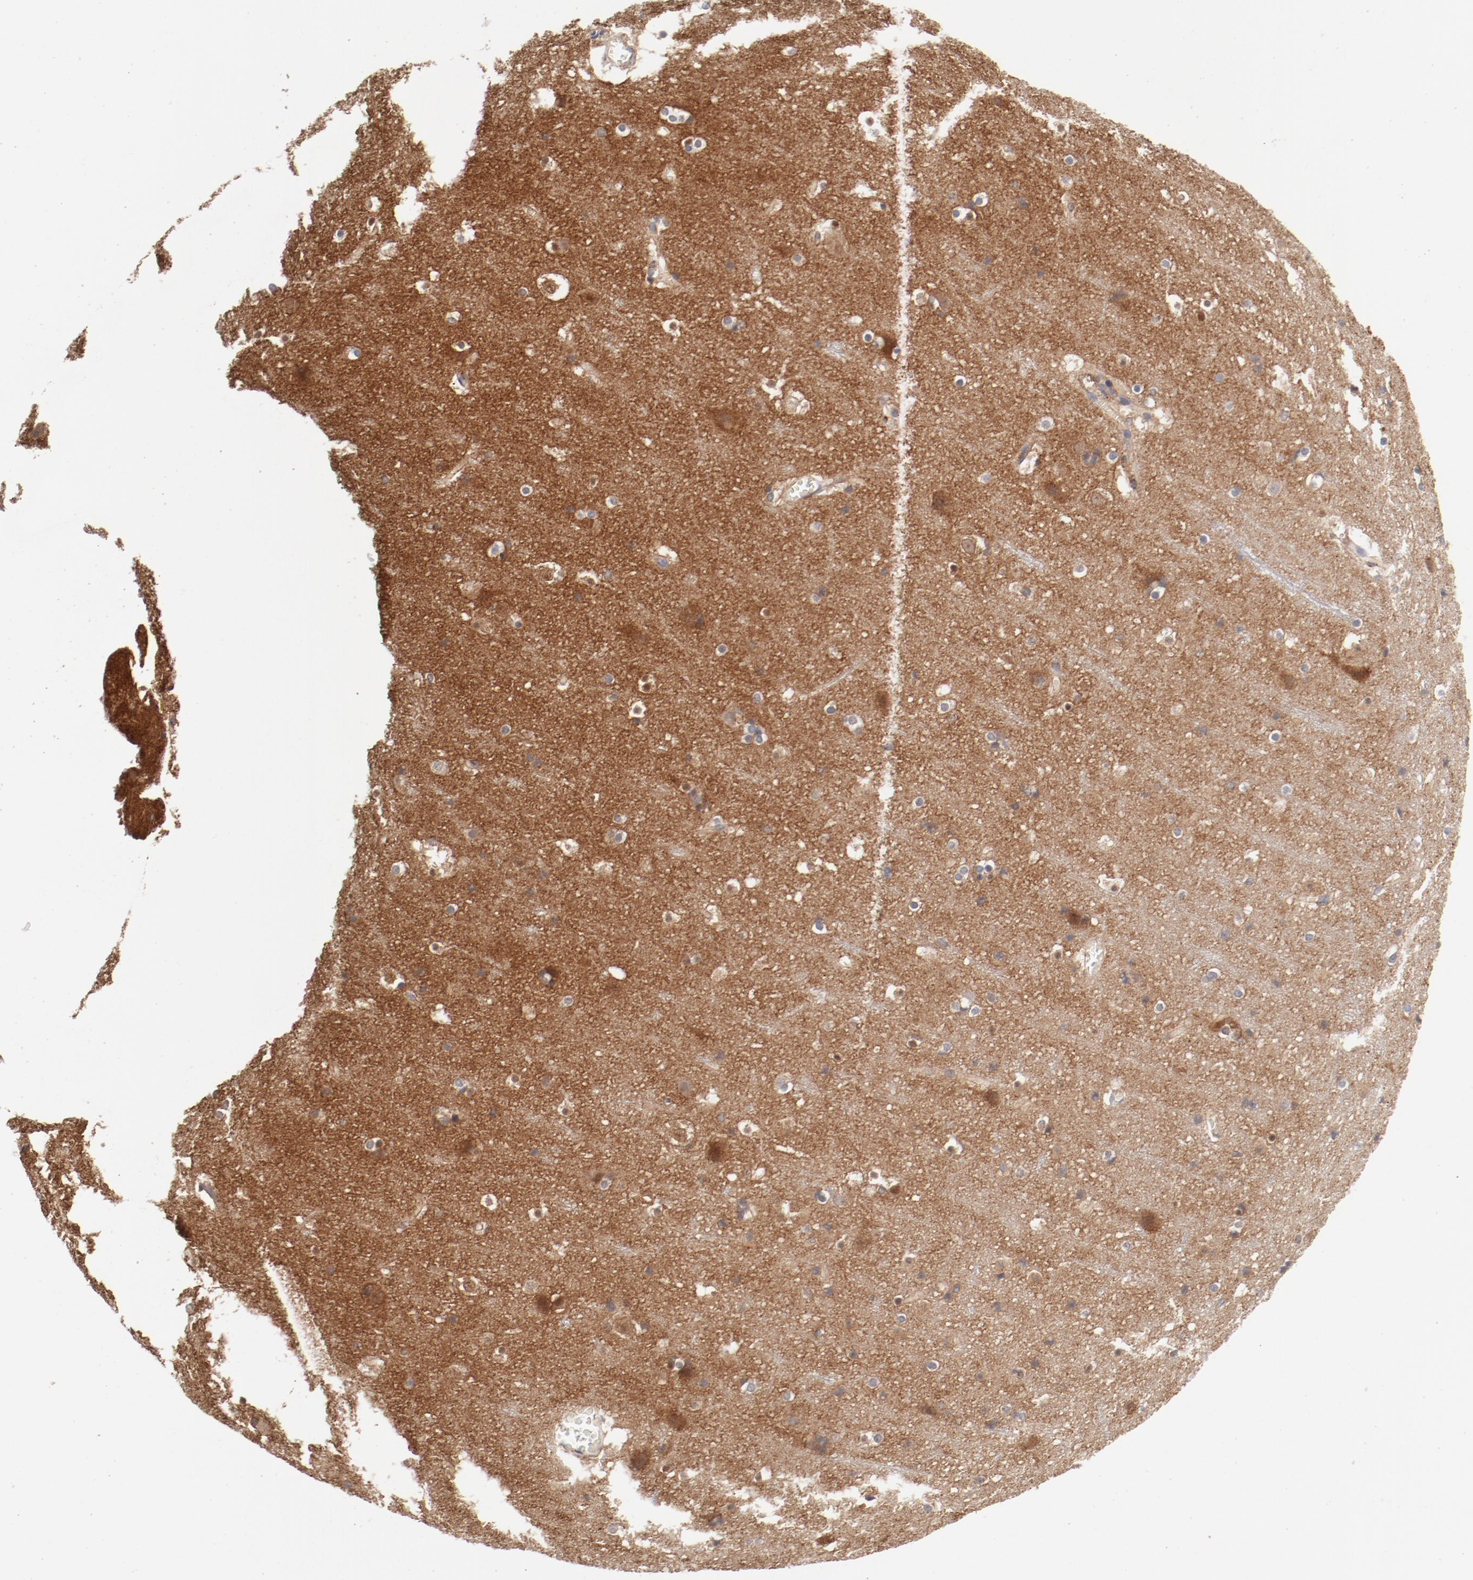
{"staining": {"intensity": "negative", "quantity": "none", "location": "none"}, "tissue": "cerebral cortex", "cell_type": "Endothelial cells", "image_type": "normal", "snomed": [{"axis": "morphology", "description": "Normal tissue, NOS"}, {"axis": "topography", "description": "Cerebral cortex"}], "caption": "Cerebral cortex stained for a protein using IHC displays no staining endothelial cells.", "gene": "AP2A1", "patient": {"sex": "male", "age": 45}}